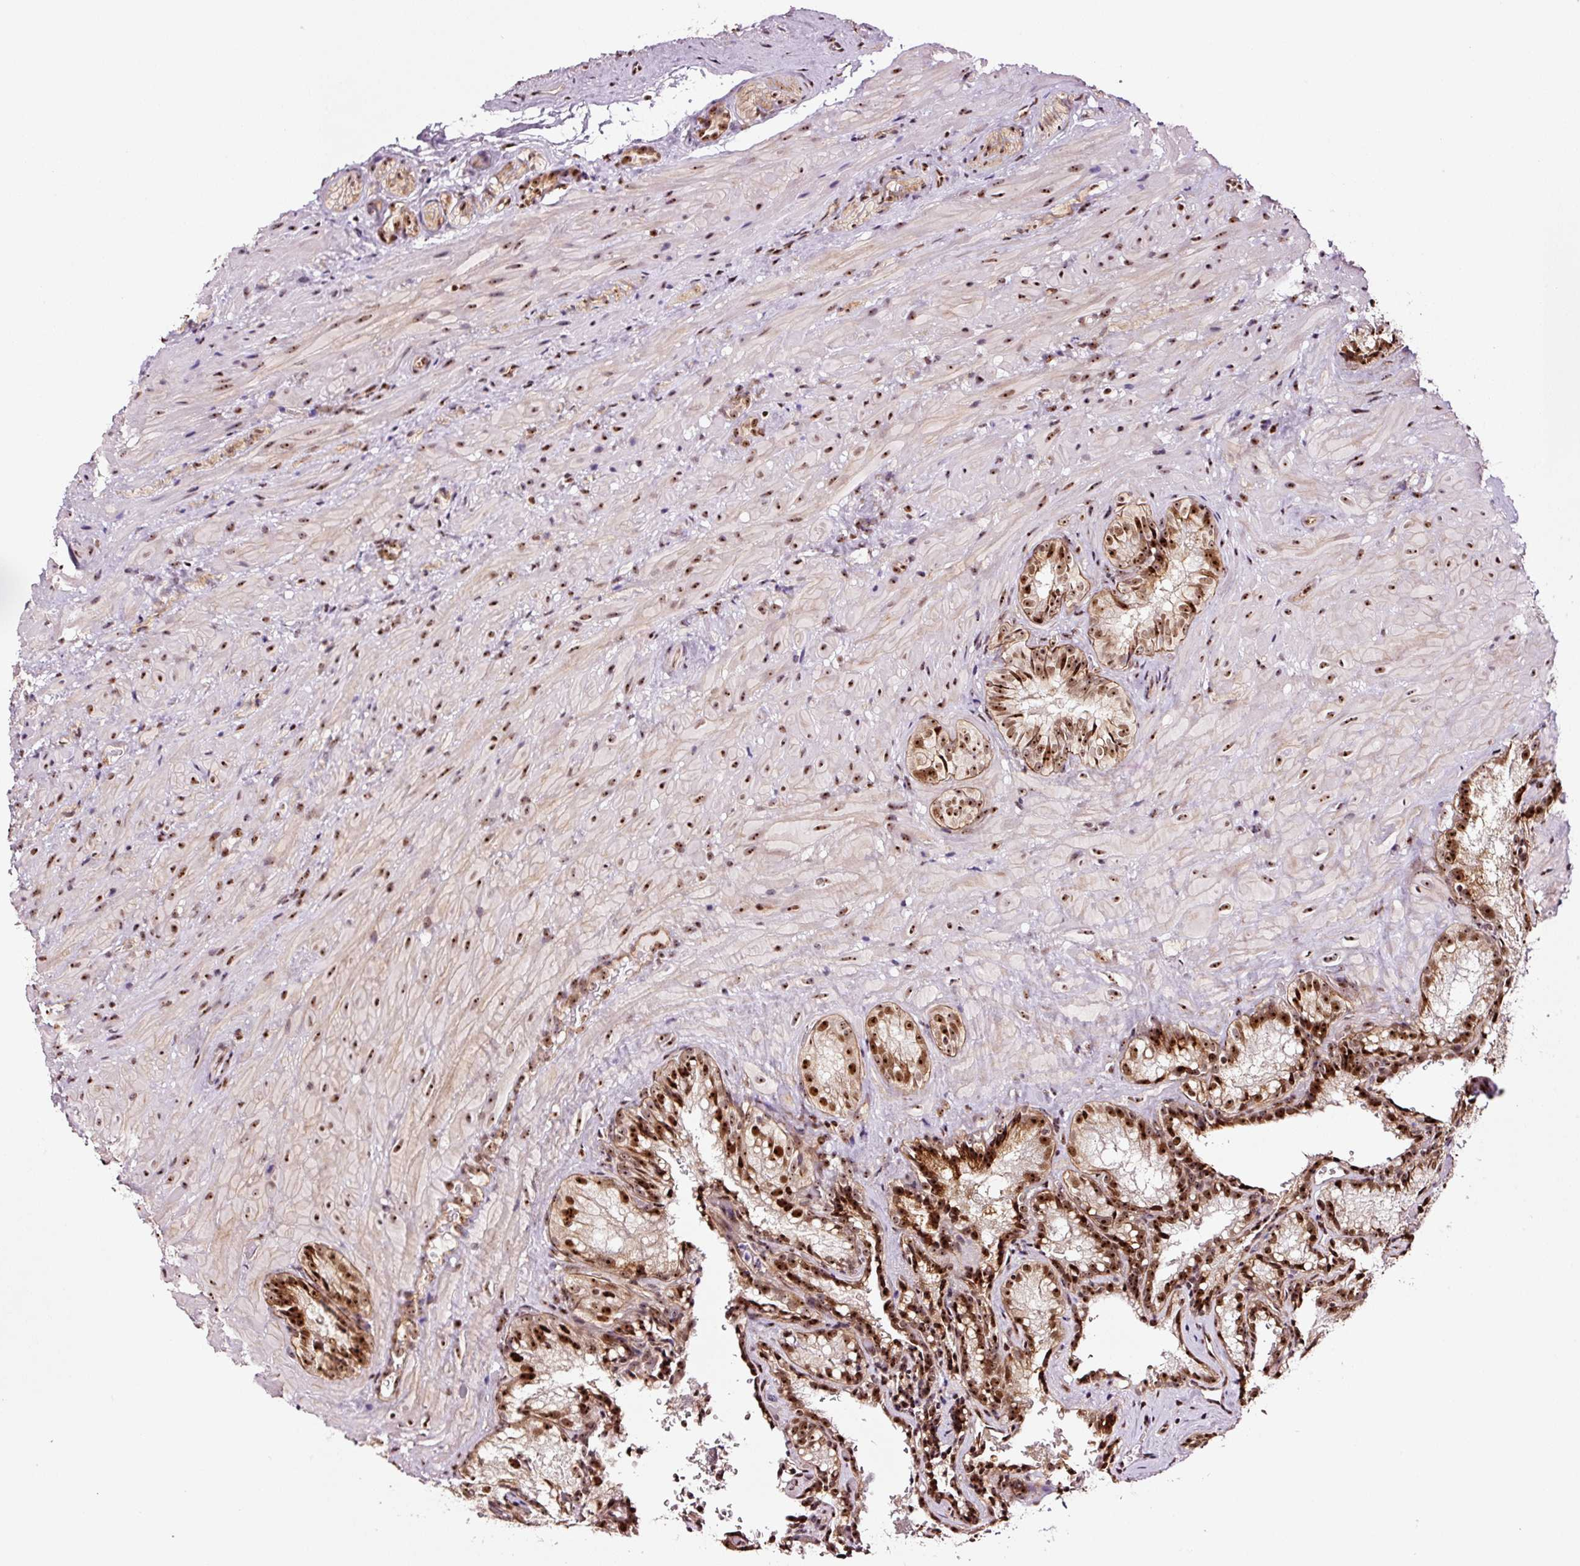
{"staining": {"intensity": "strong", "quantity": ">75%", "location": "nuclear"}, "tissue": "seminal vesicle", "cell_type": "Glandular cells", "image_type": "normal", "snomed": [{"axis": "morphology", "description": "Normal tissue, NOS"}, {"axis": "topography", "description": "Seminal veicle"}], "caption": "The image shows staining of benign seminal vesicle, revealing strong nuclear protein expression (brown color) within glandular cells. Immunohistochemistry (ihc) stains the protein of interest in brown and the nuclei are stained blue.", "gene": "GNL3", "patient": {"sex": "male", "age": 47}}